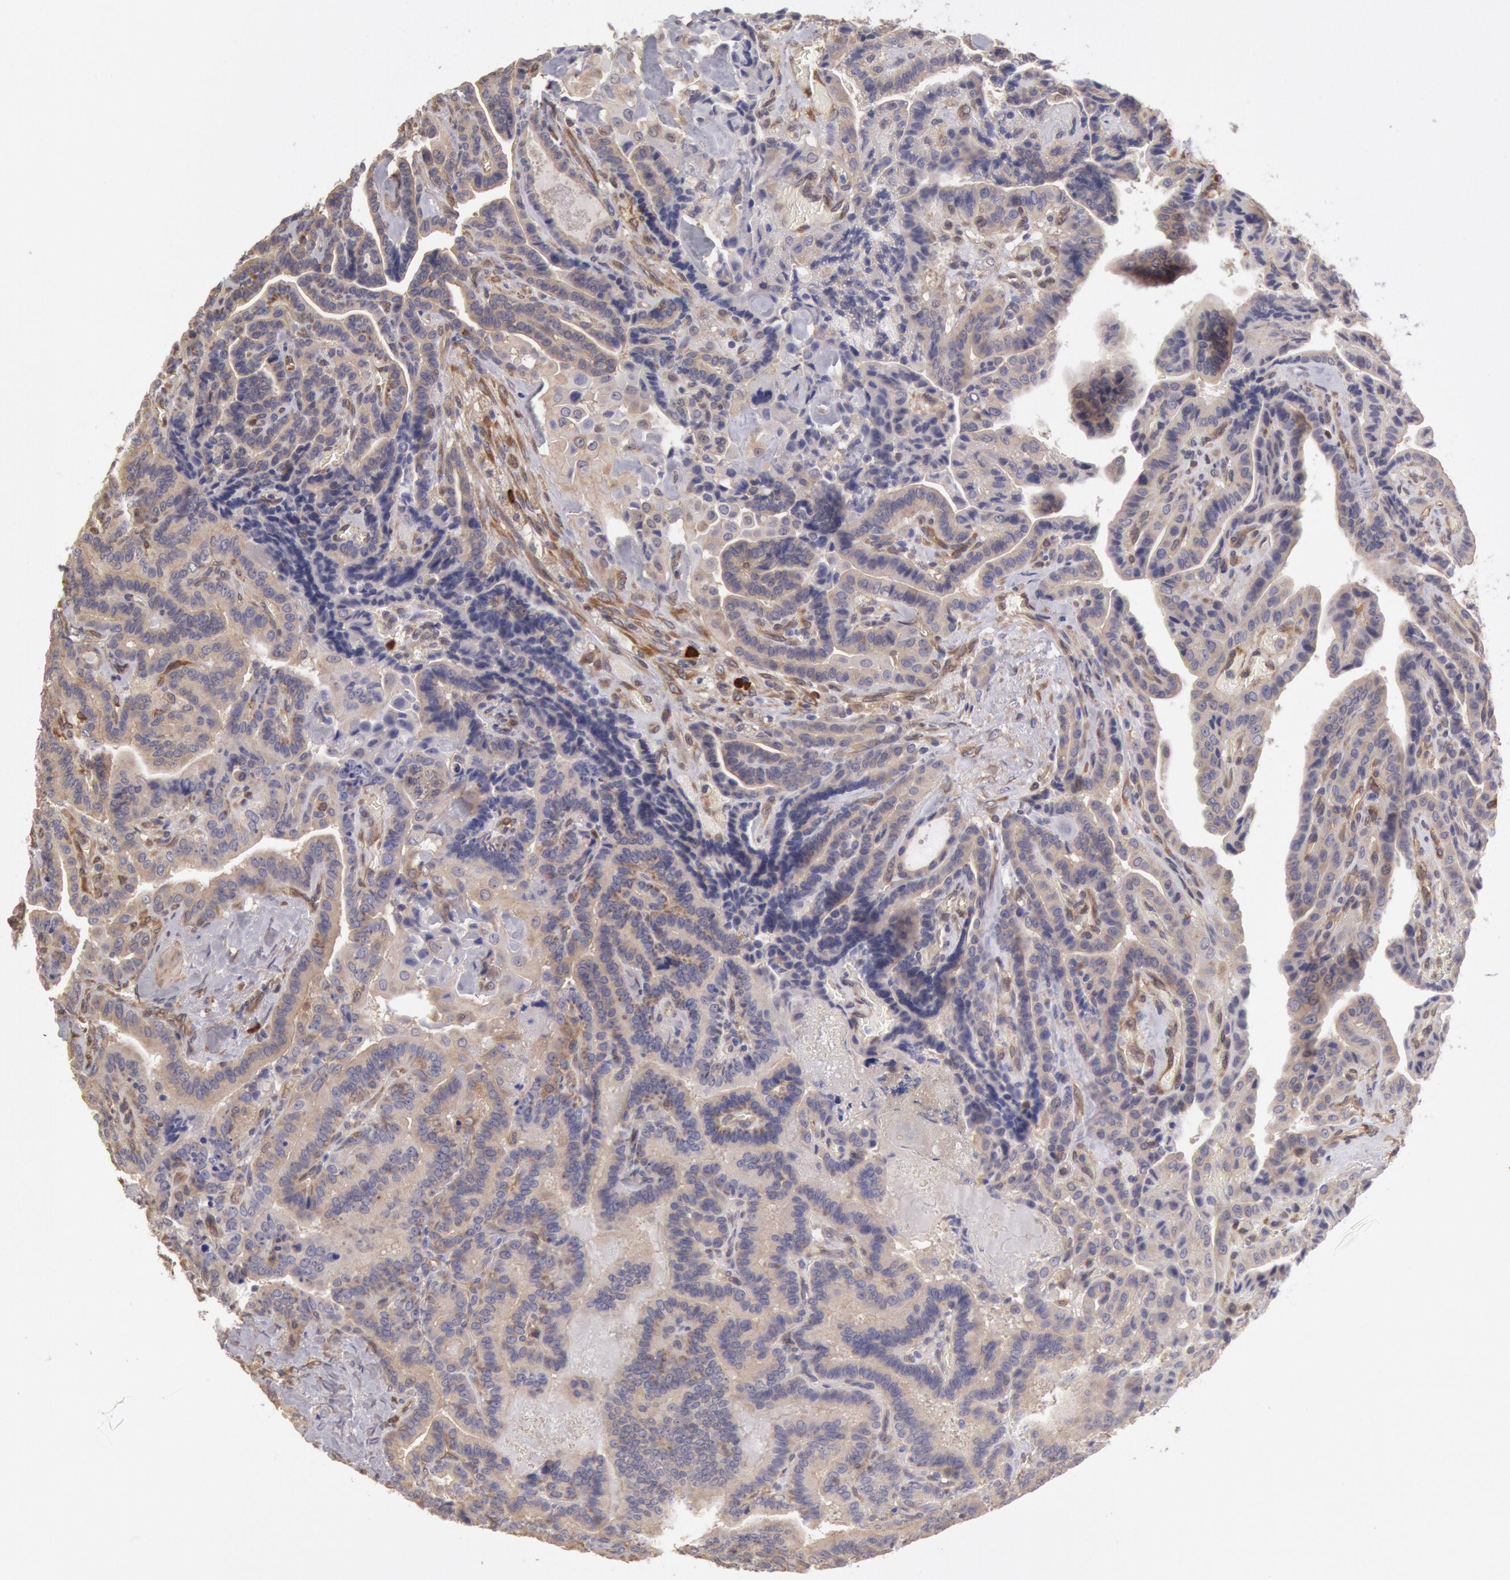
{"staining": {"intensity": "negative", "quantity": "none", "location": "none"}, "tissue": "thyroid cancer", "cell_type": "Tumor cells", "image_type": "cancer", "snomed": [{"axis": "morphology", "description": "Papillary adenocarcinoma, NOS"}, {"axis": "topography", "description": "Thyroid gland"}], "caption": "The micrograph displays no staining of tumor cells in thyroid cancer (papillary adenocarcinoma). (DAB IHC visualized using brightfield microscopy, high magnification).", "gene": "CCDC50", "patient": {"sex": "male", "age": 87}}